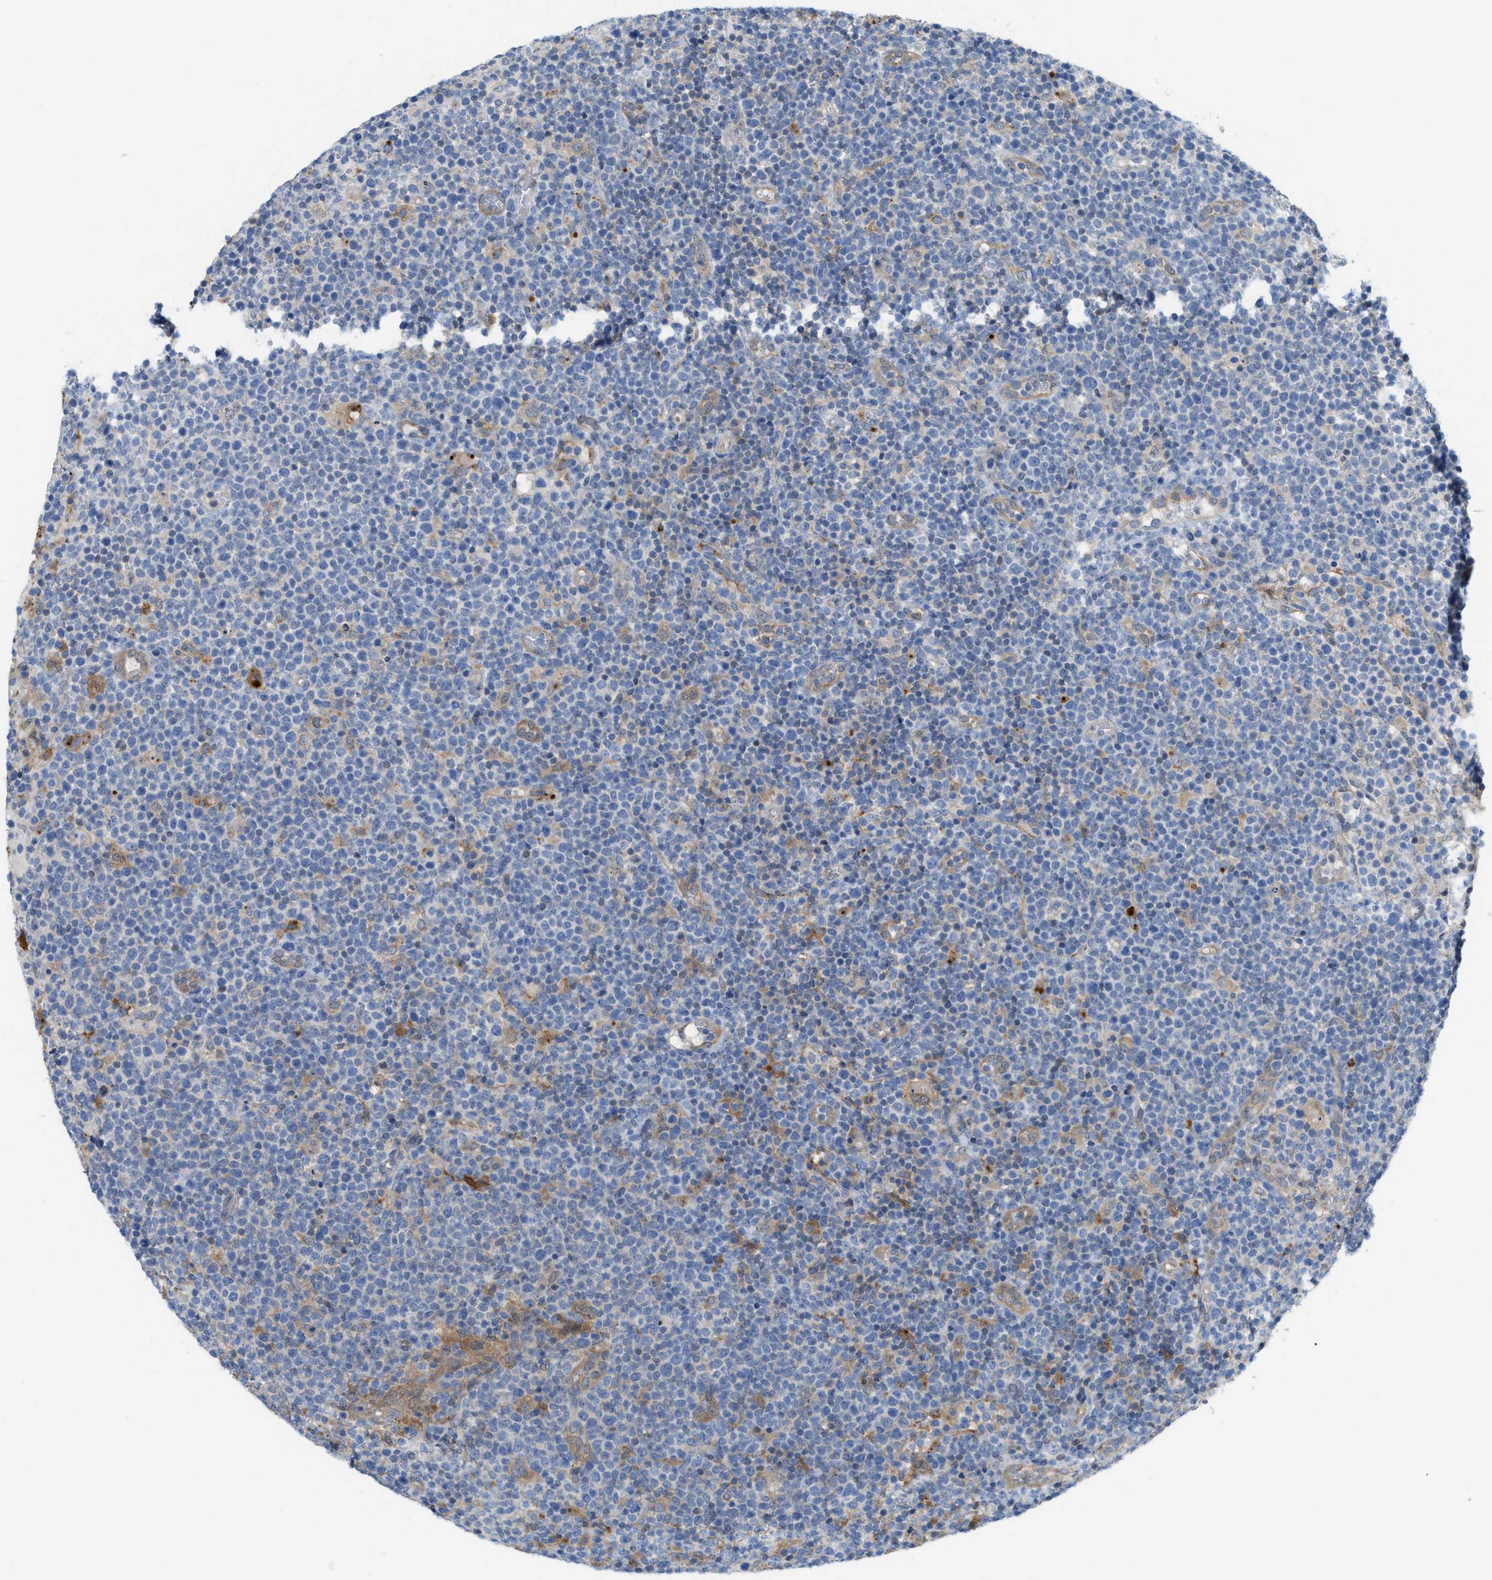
{"staining": {"intensity": "negative", "quantity": "none", "location": "none"}, "tissue": "lymphoma", "cell_type": "Tumor cells", "image_type": "cancer", "snomed": [{"axis": "morphology", "description": "Malignant lymphoma, non-Hodgkin's type, High grade"}, {"axis": "topography", "description": "Lymph node"}], "caption": "Human malignant lymphoma, non-Hodgkin's type (high-grade) stained for a protein using immunohistochemistry (IHC) demonstrates no staining in tumor cells.", "gene": "CSTB", "patient": {"sex": "male", "age": 61}}